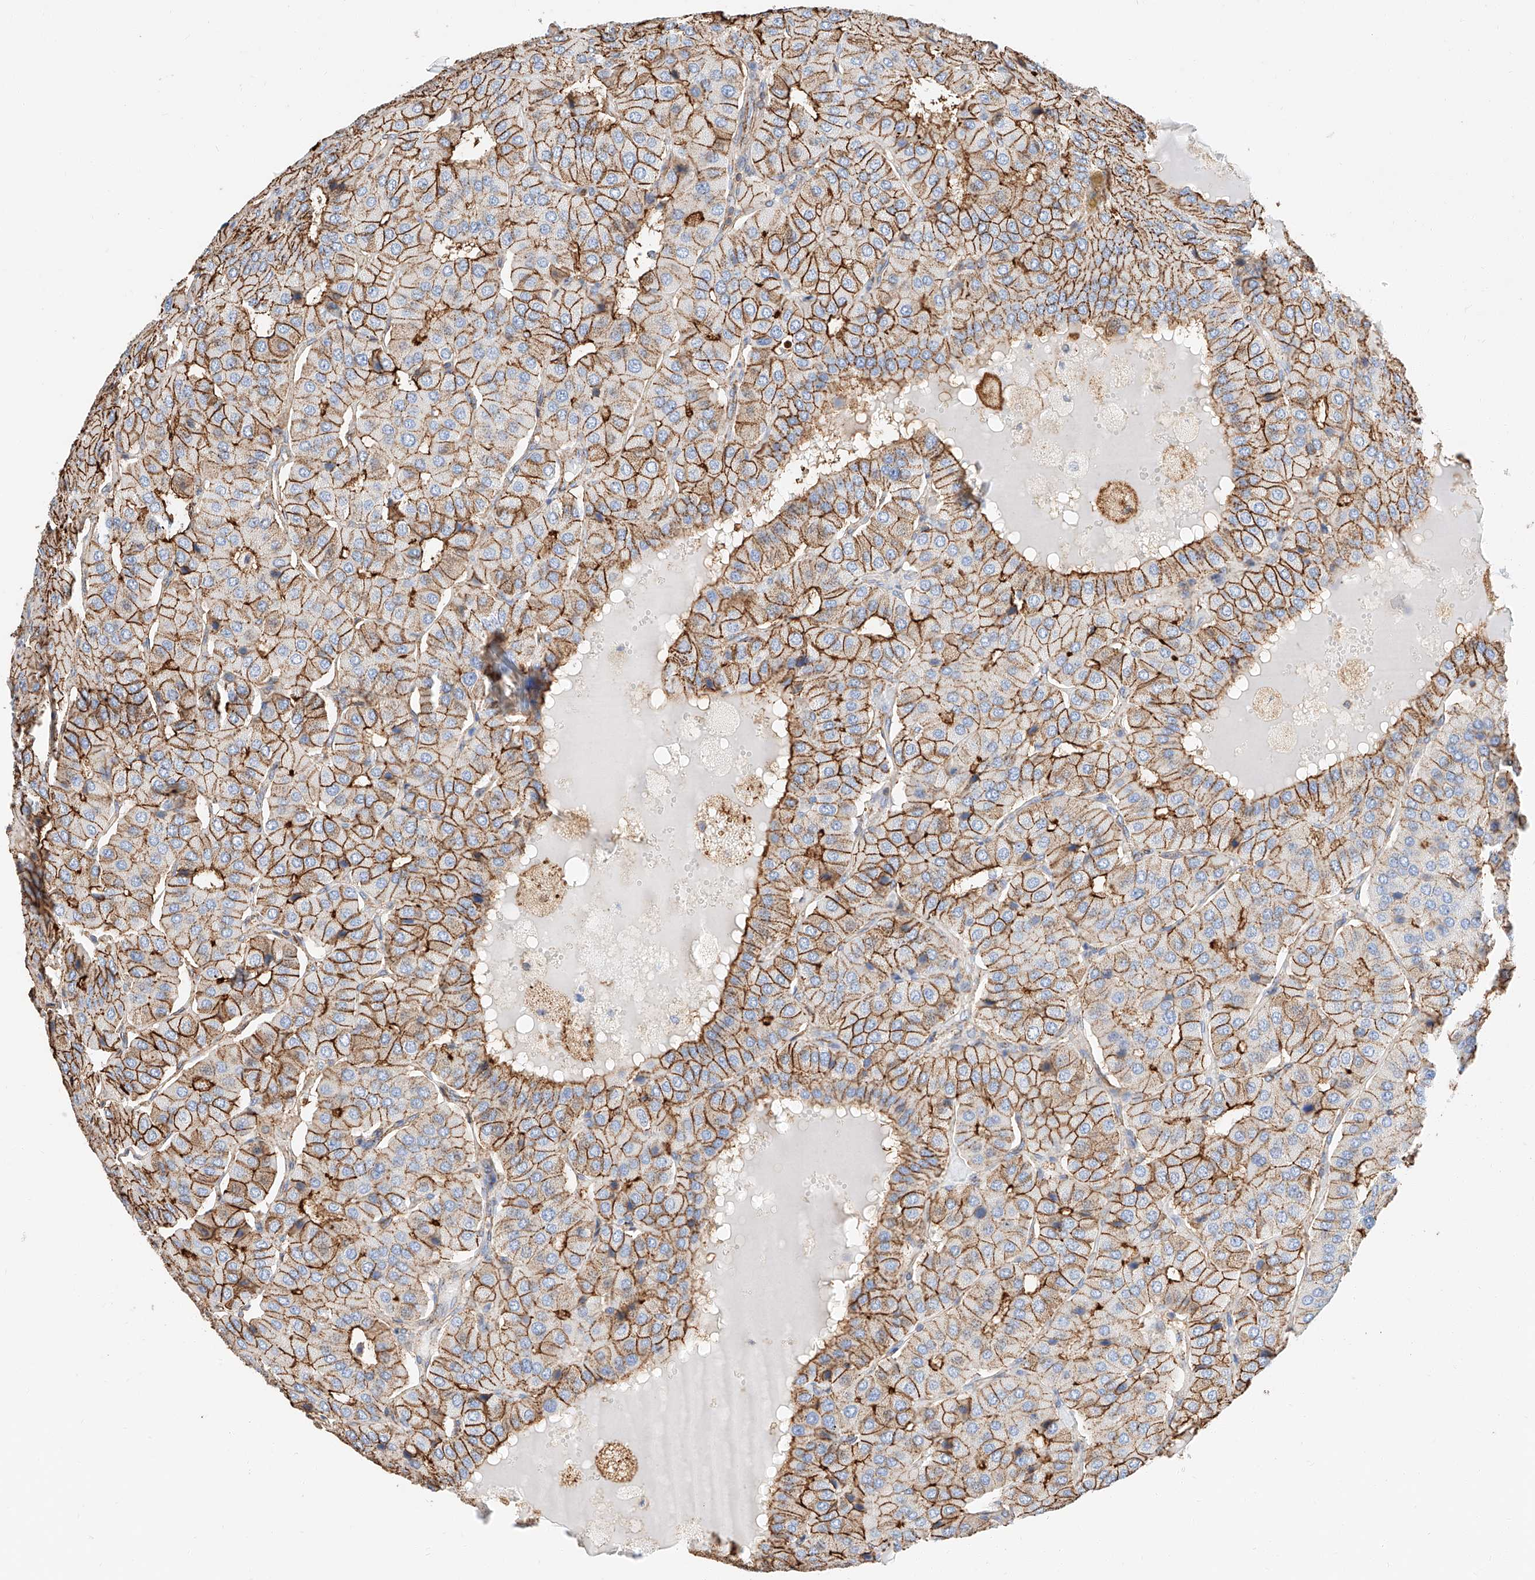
{"staining": {"intensity": "strong", "quantity": ">75%", "location": "cytoplasmic/membranous"}, "tissue": "parathyroid gland", "cell_type": "Glandular cells", "image_type": "normal", "snomed": [{"axis": "morphology", "description": "Normal tissue, NOS"}, {"axis": "morphology", "description": "Adenoma, NOS"}, {"axis": "topography", "description": "Parathyroid gland"}], "caption": "Immunohistochemistry (IHC) (DAB) staining of benign human parathyroid gland shows strong cytoplasmic/membranous protein expression in approximately >75% of glandular cells.", "gene": "WFS1", "patient": {"sex": "female", "age": 86}}